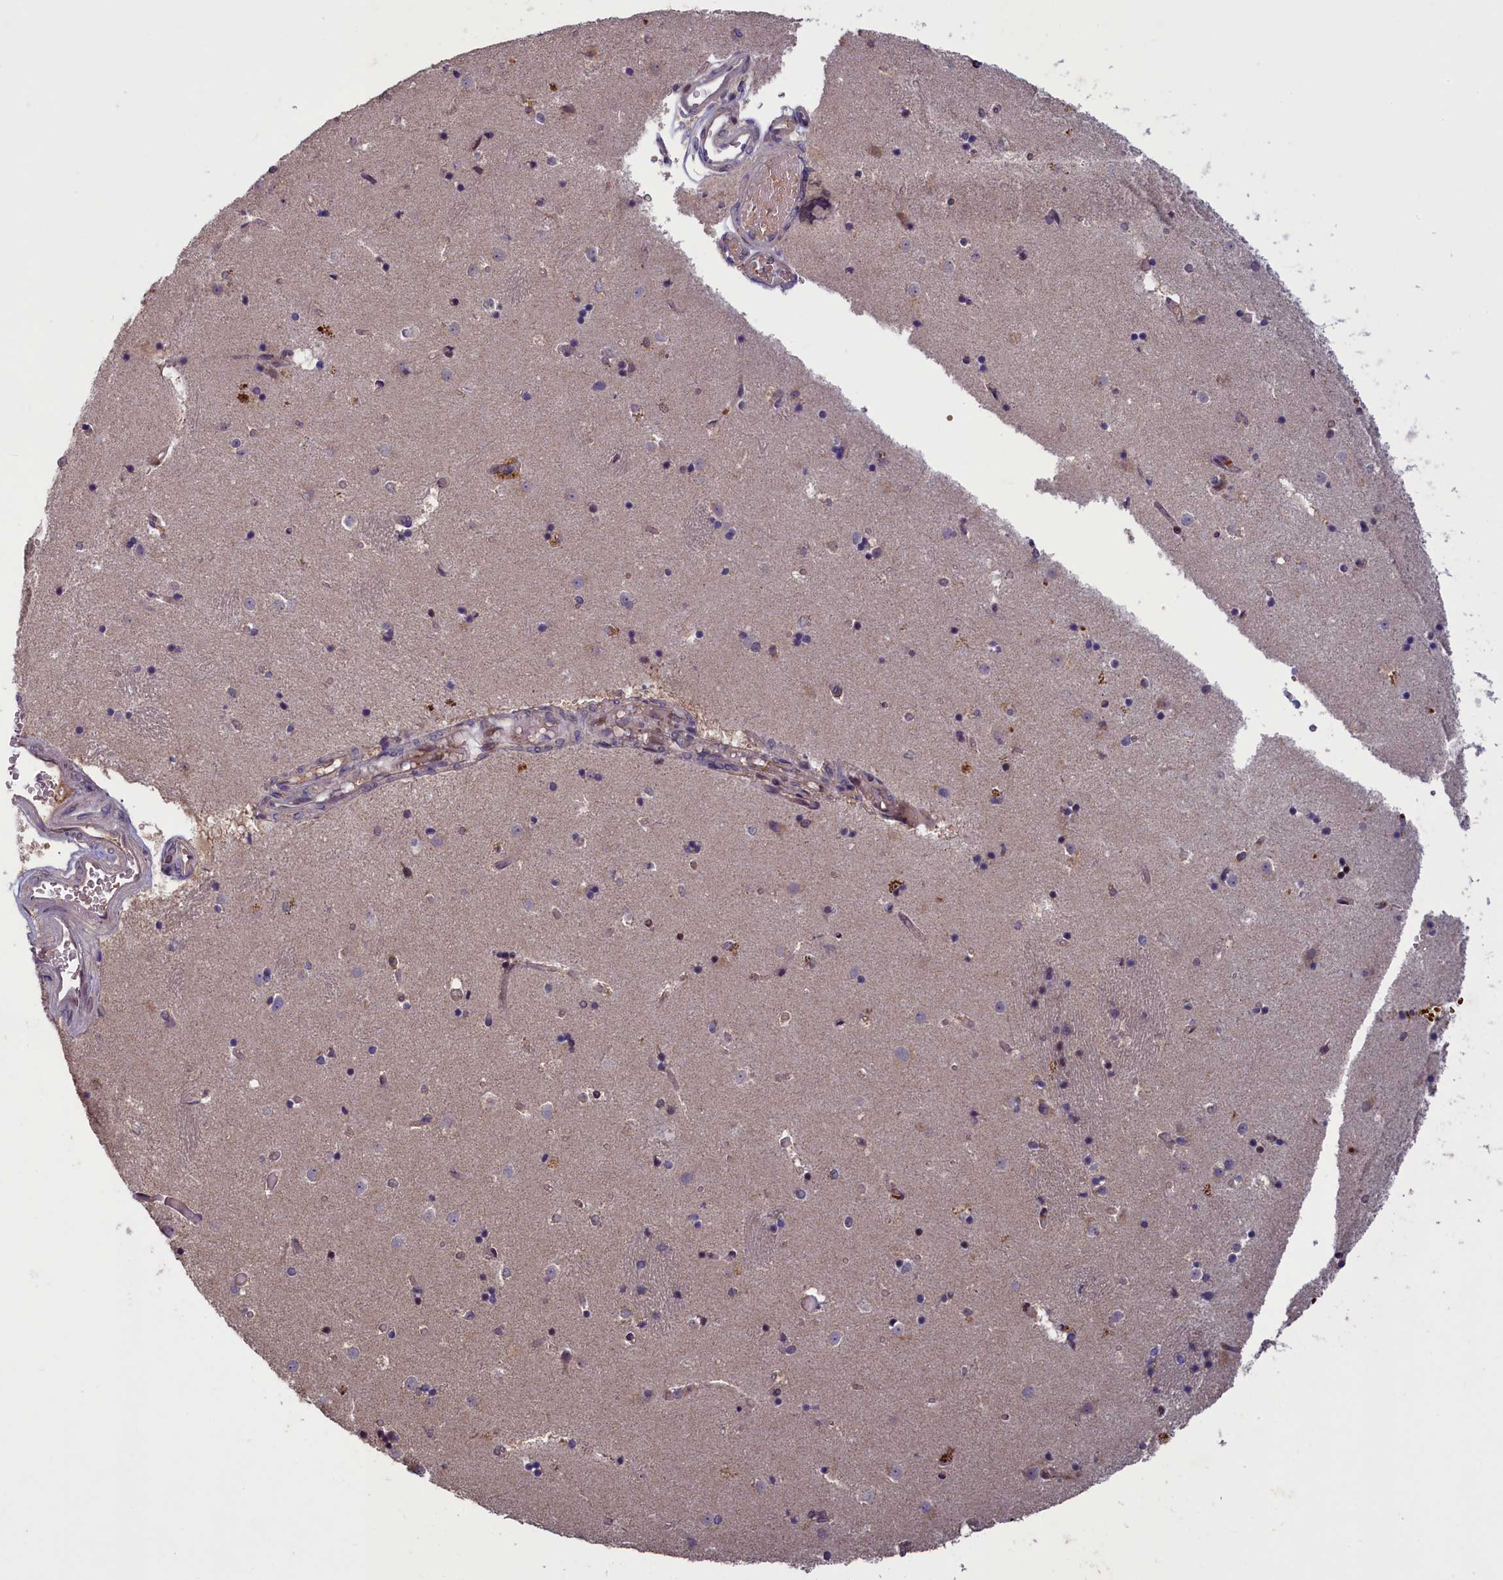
{"staining": {"intensity": "negative", "quantity": "none", "location": "none"}, "tissue": "caudate", "cell_type": "Glial cells", "image_type": "normal", "snomed": [{"axis": "morphology", "description": "Normal tissue, NOS"}, {"axis": "topography", "description": "Lateral ventricle wall"}], "caption": "Human caudate stained for a protein using immunohistochemistry displays no positivity in glial cells.", "gene": "NUBP1", "patient": {"sex": "female", "age": 52}}